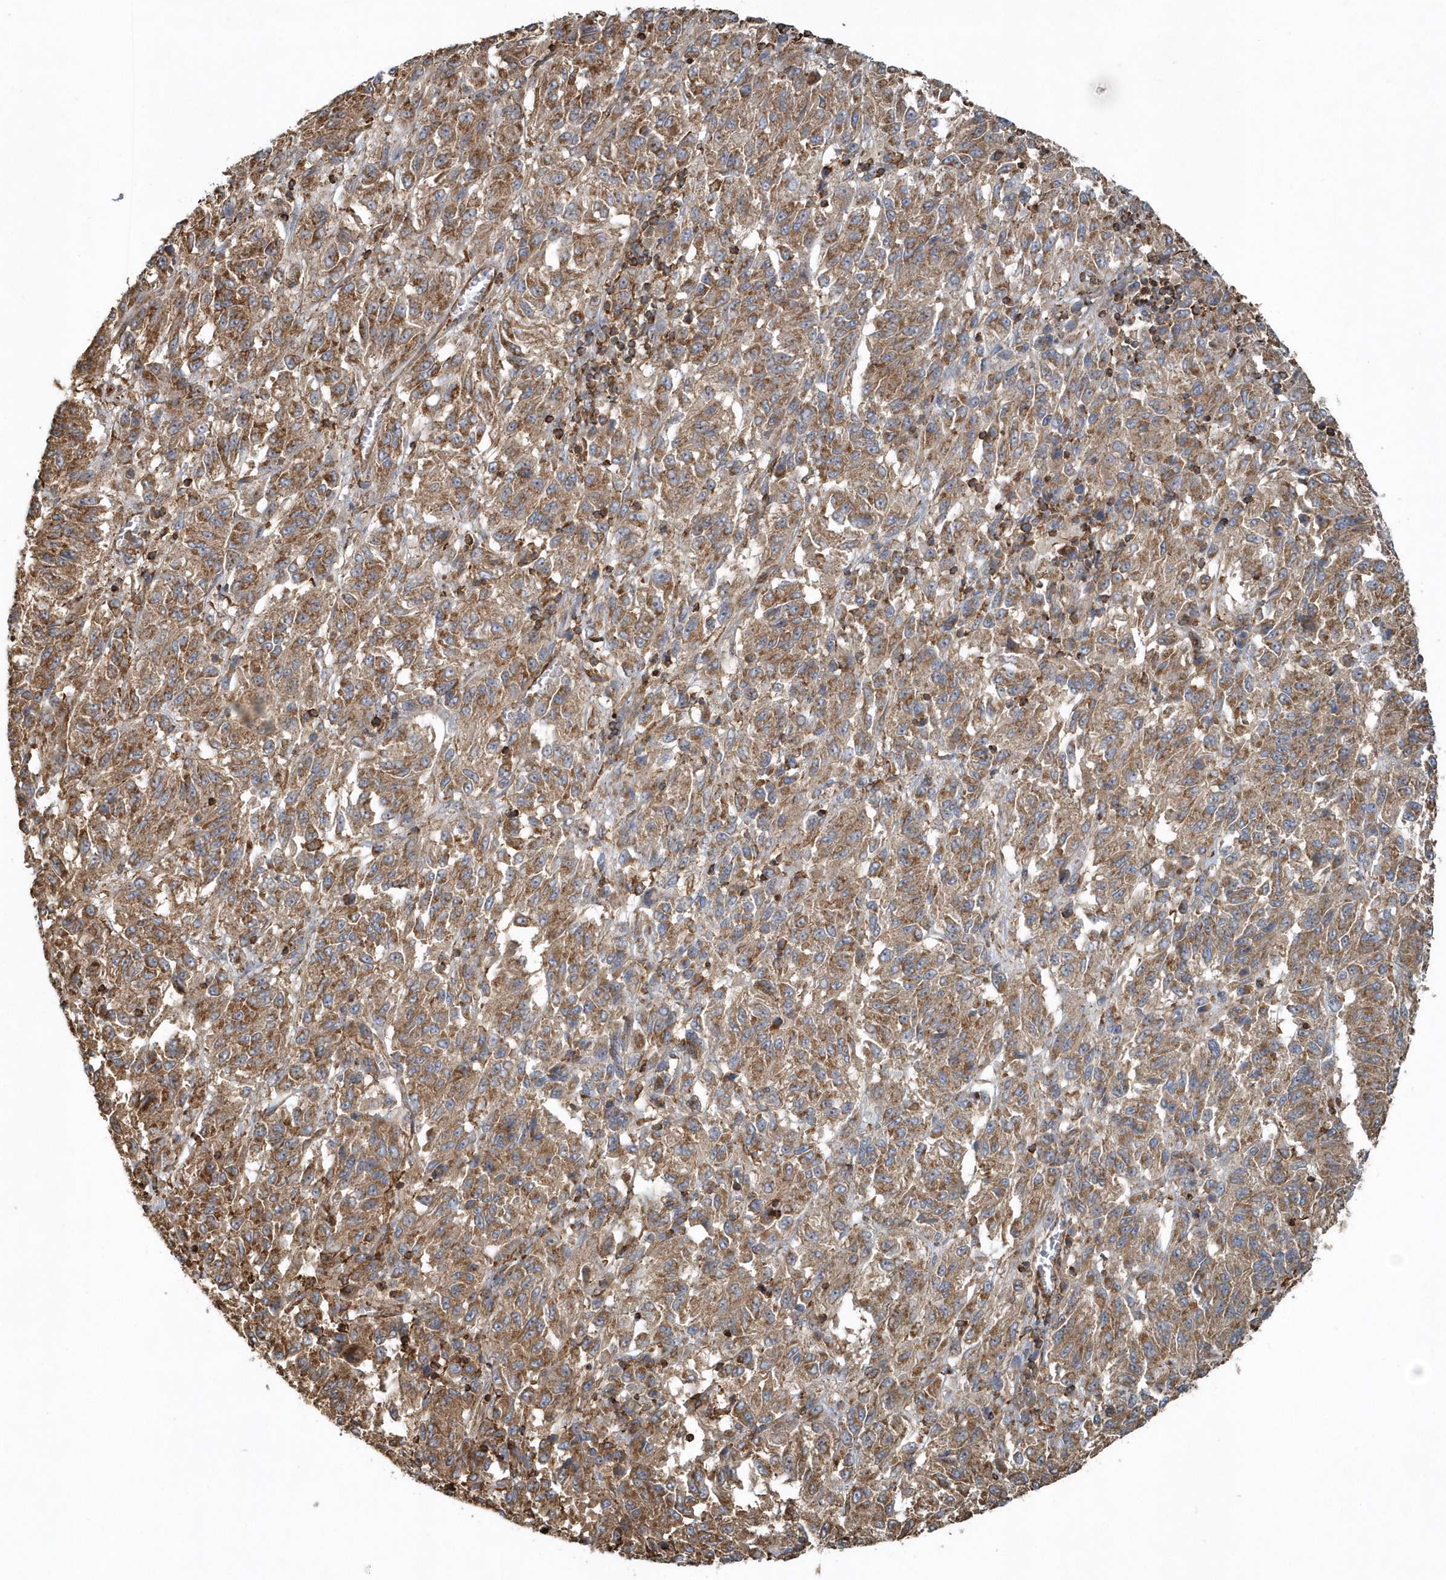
{"staining": {"intensity": "moderate", "quantity": ">75%", "location": "cytoplasmic/membranous"}, "tissue": "melanoma", "cell_type": "Tumor cells", "image_type": "cancer", "snomed": [{"axis": "morphology", "description": "Malignant melanoma, Metastatic site"}, {"axis": "topography", "description": "Lung"}], "caption": "A brown stain highlights moderate cytoplasmic/membranous positivity of a protein in melanoma tumor cells.", "gene": "MMUT", "patient": {"sex": "male", "age": 64}}